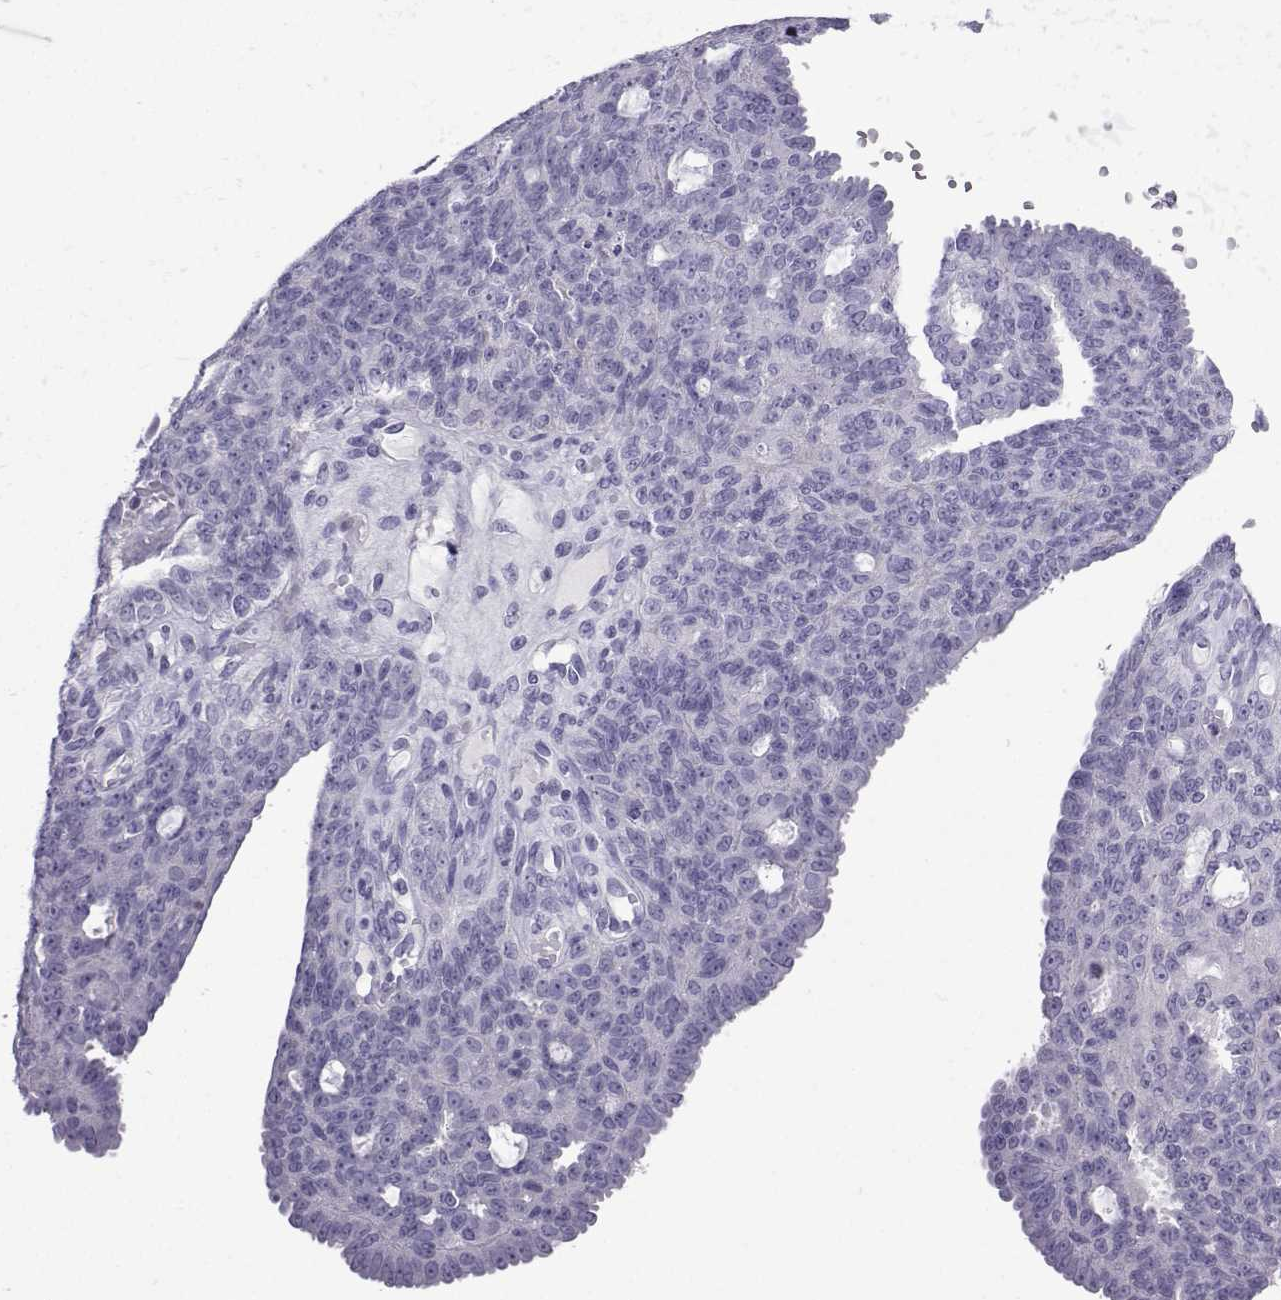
{"staining": {"intensity": "negative", "quantity": "none", "location": "none"}, "tissue": "ovarian cancer", "cell_type": "Tumor cells", "image_type": "cancer", "snomed": [{"axis": "morphology", "description": "Cystadenocarcinoma, serous, NOS"}, {"axis": "topography", "description": "Ovary"}], "caption": "Serous cystadenocarcinoma (ovarian) was stained to show a protein in brown. There is no significant expression in tumor cells. Brightfield microscopy of immunohistochemistry (IHC) stained with DAB (3,3'-diaminobenzidine) (brown) and hematoxylin (blue), captured at high magnification.", "gene": "KCNF1", "patient": {"sex": "female", "age": 71}}